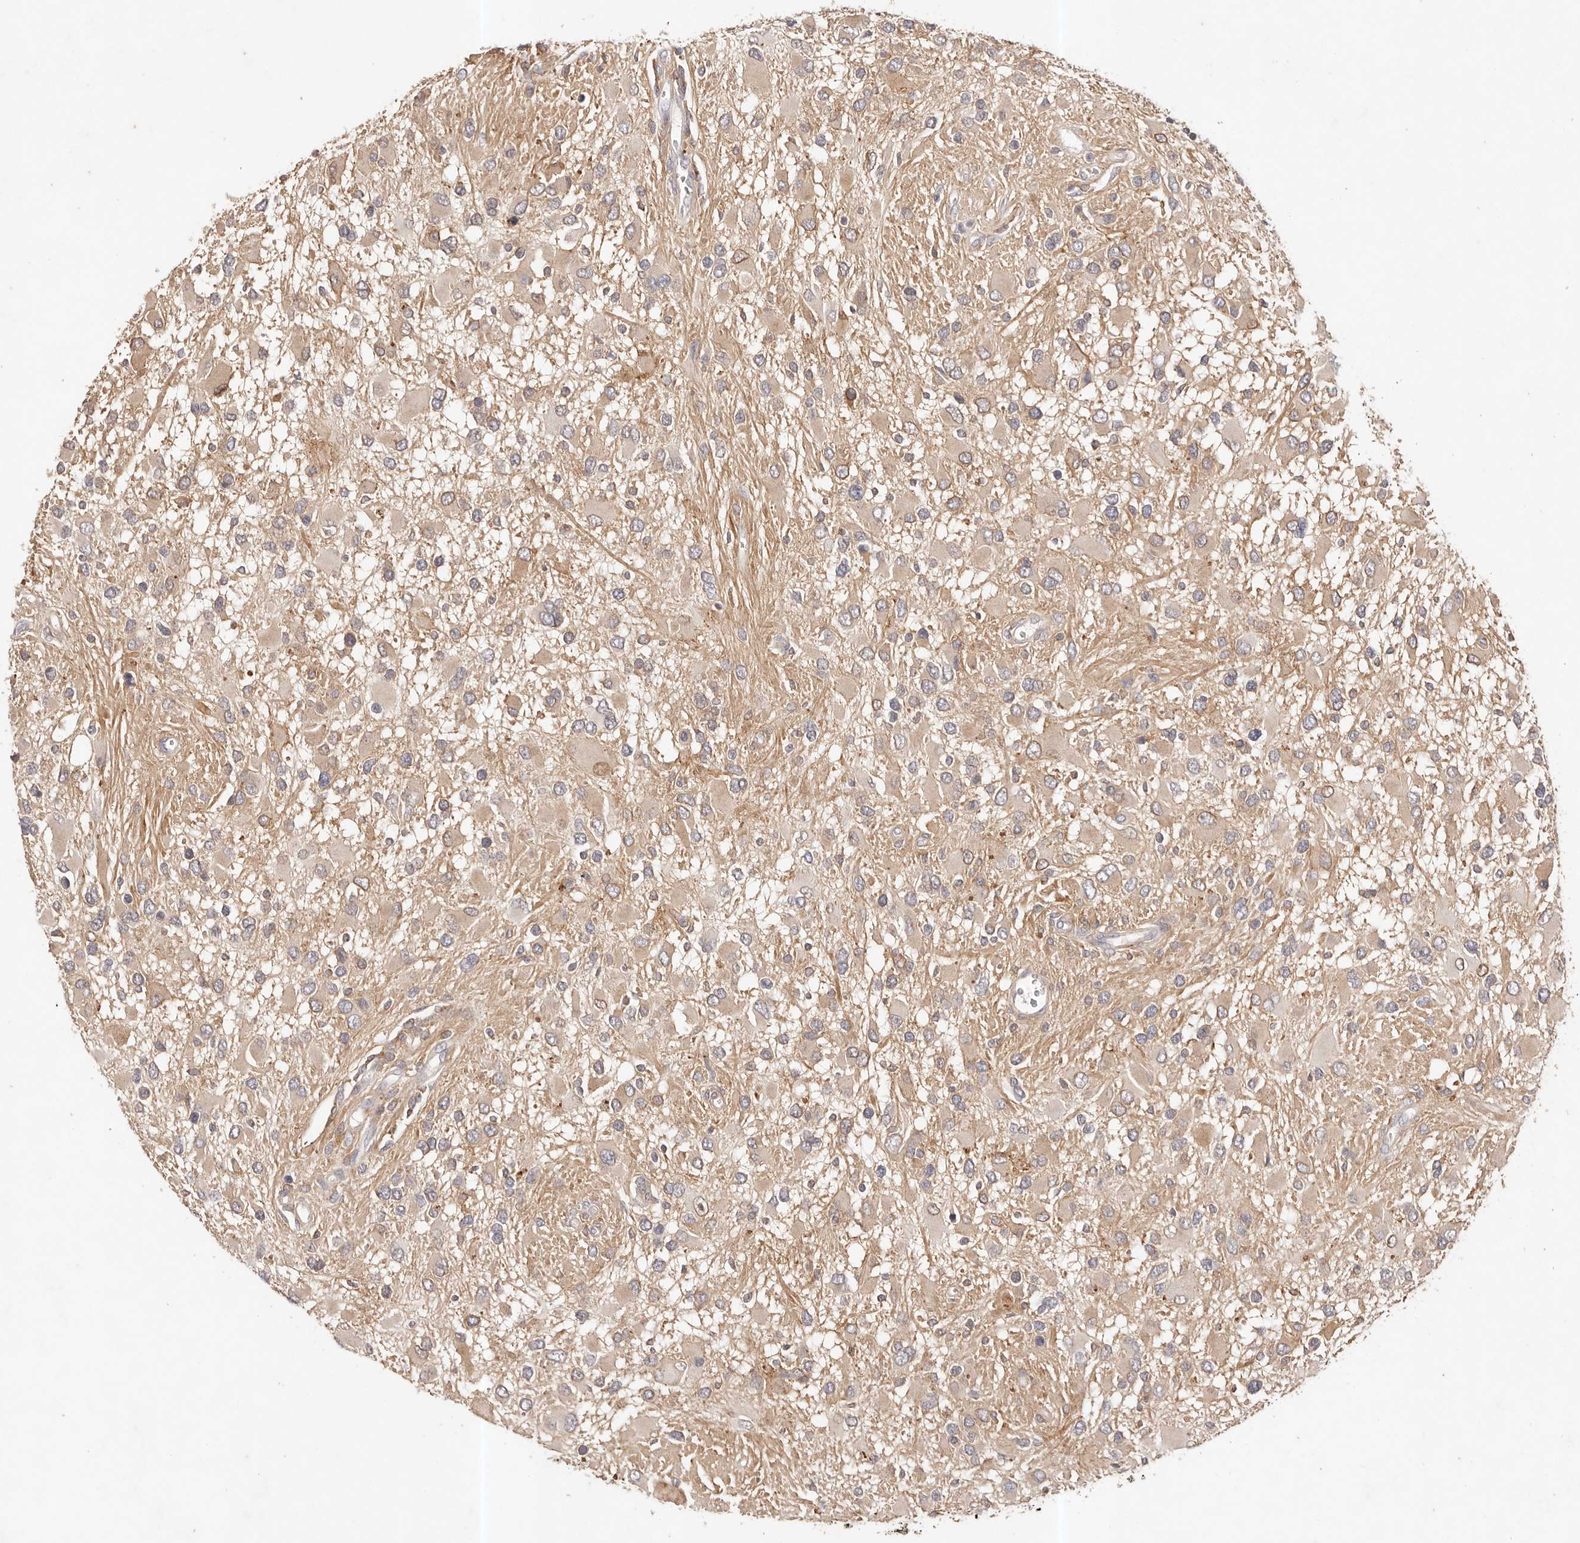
{"staining": {"intensity": "weak", "quantity": "<25%", "location": "cytoplasmic/membranous"}, "tissue": "glioma", "cell_type": "Tumor cells", "image_type": "cancer", "snomed": [{"axis": "morphology", "description": "Glioma, malignant, High grade"}, {"axis": "topography", "description": "Brain"}], "caption": "Tumor cells are negative for protein expression in human high-grade glioma (malignant).", "gene": "CXADR", "patient": {"sex": "male", "age": 53}}